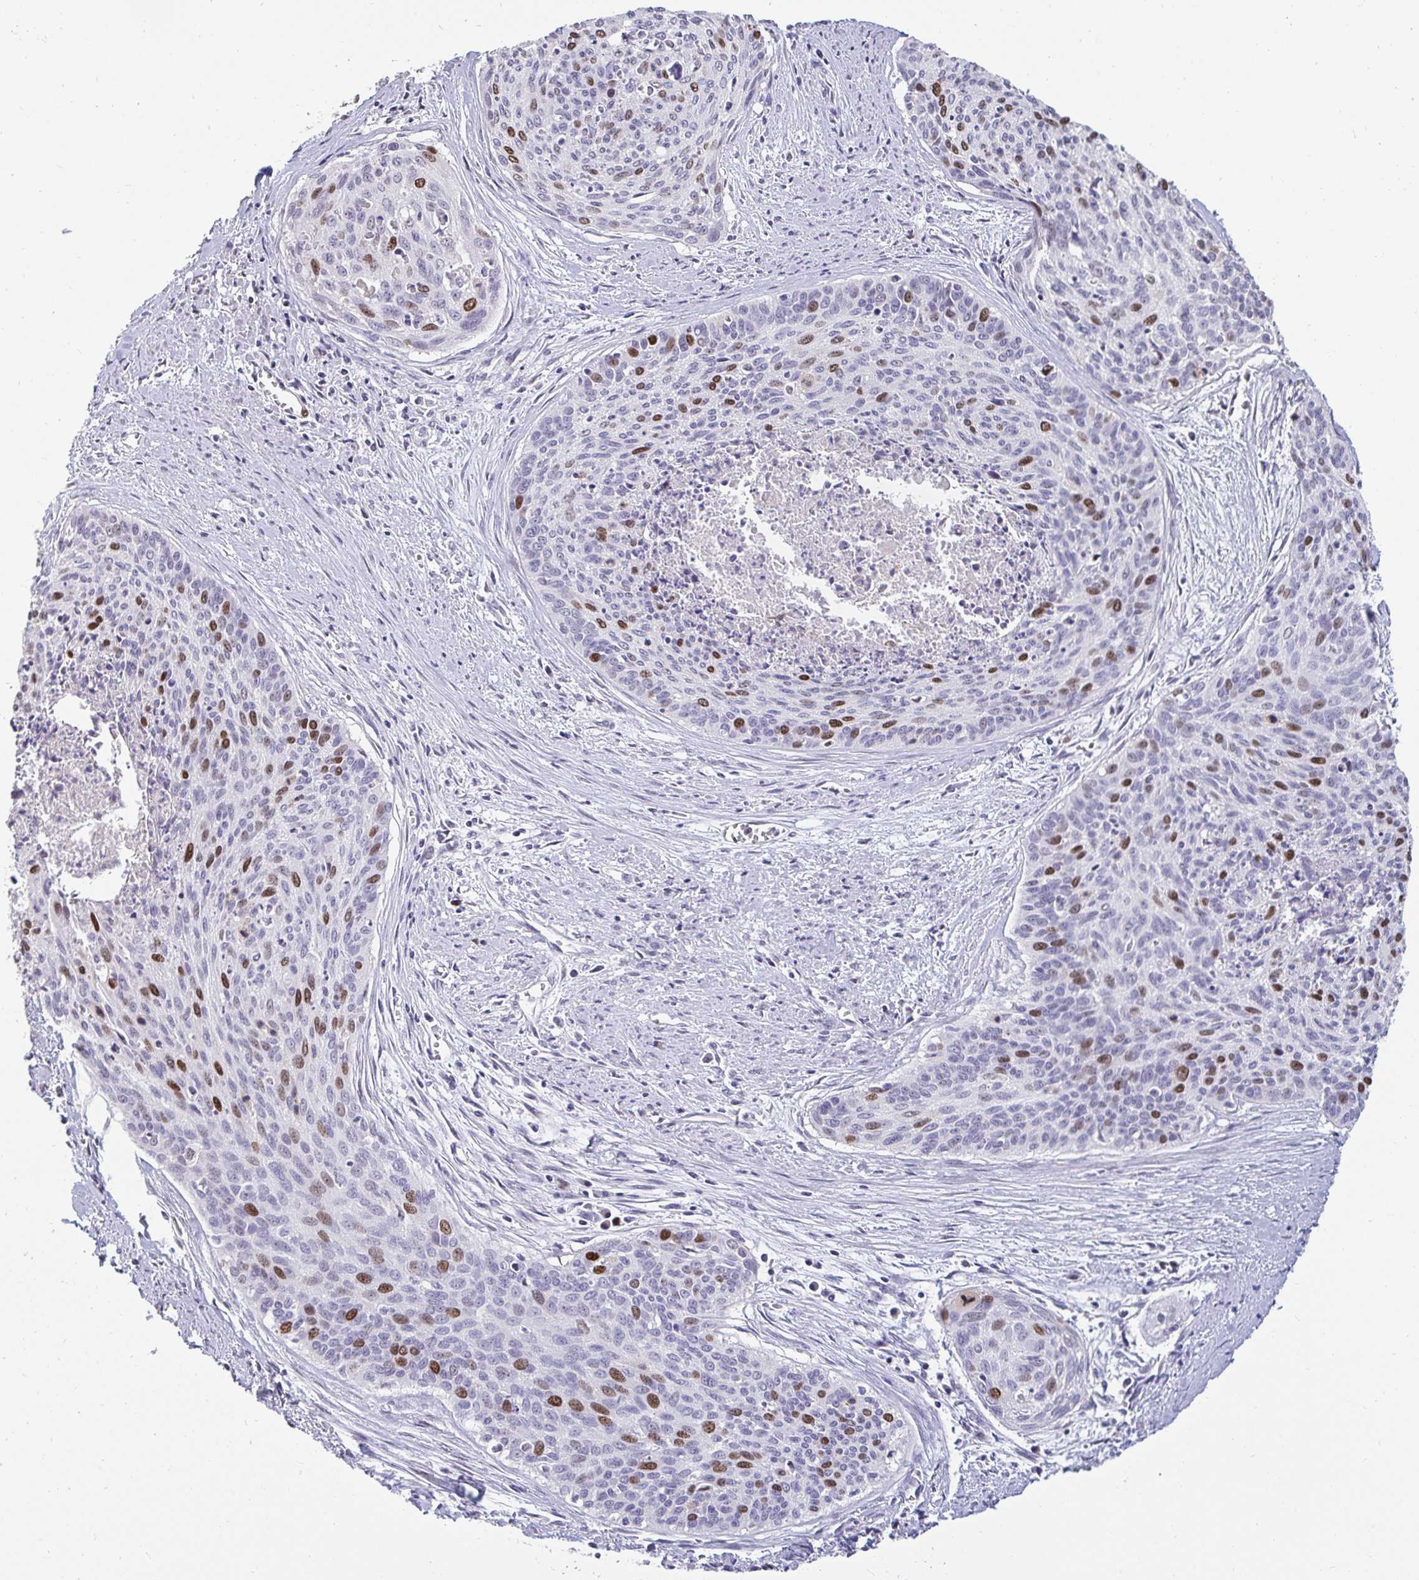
{"staining": {"intensity": "moderate", "quantity": "25%-75%", "location": "nuclear"}, "tissue": "cervical cancer", "cell_type": "Tumor cells", "image_type": "cancer", "snomed": [{"axis": "morphology", "description": "Squamous cell carcinoma, NOS"}, {"axis": "topography", "description": "Cervix"}], "caption": "Immunohistochemical staining of human cervical squamous cell carcinoma displays medium levels of moderate nuclear protein positivity in approximately 25%-75% of tumor cells. (brown staining indicates protein expression, while blue staining denotes nuclei).", "gene": "ANLN", "patient": {"sex": "female", "age": 55}}